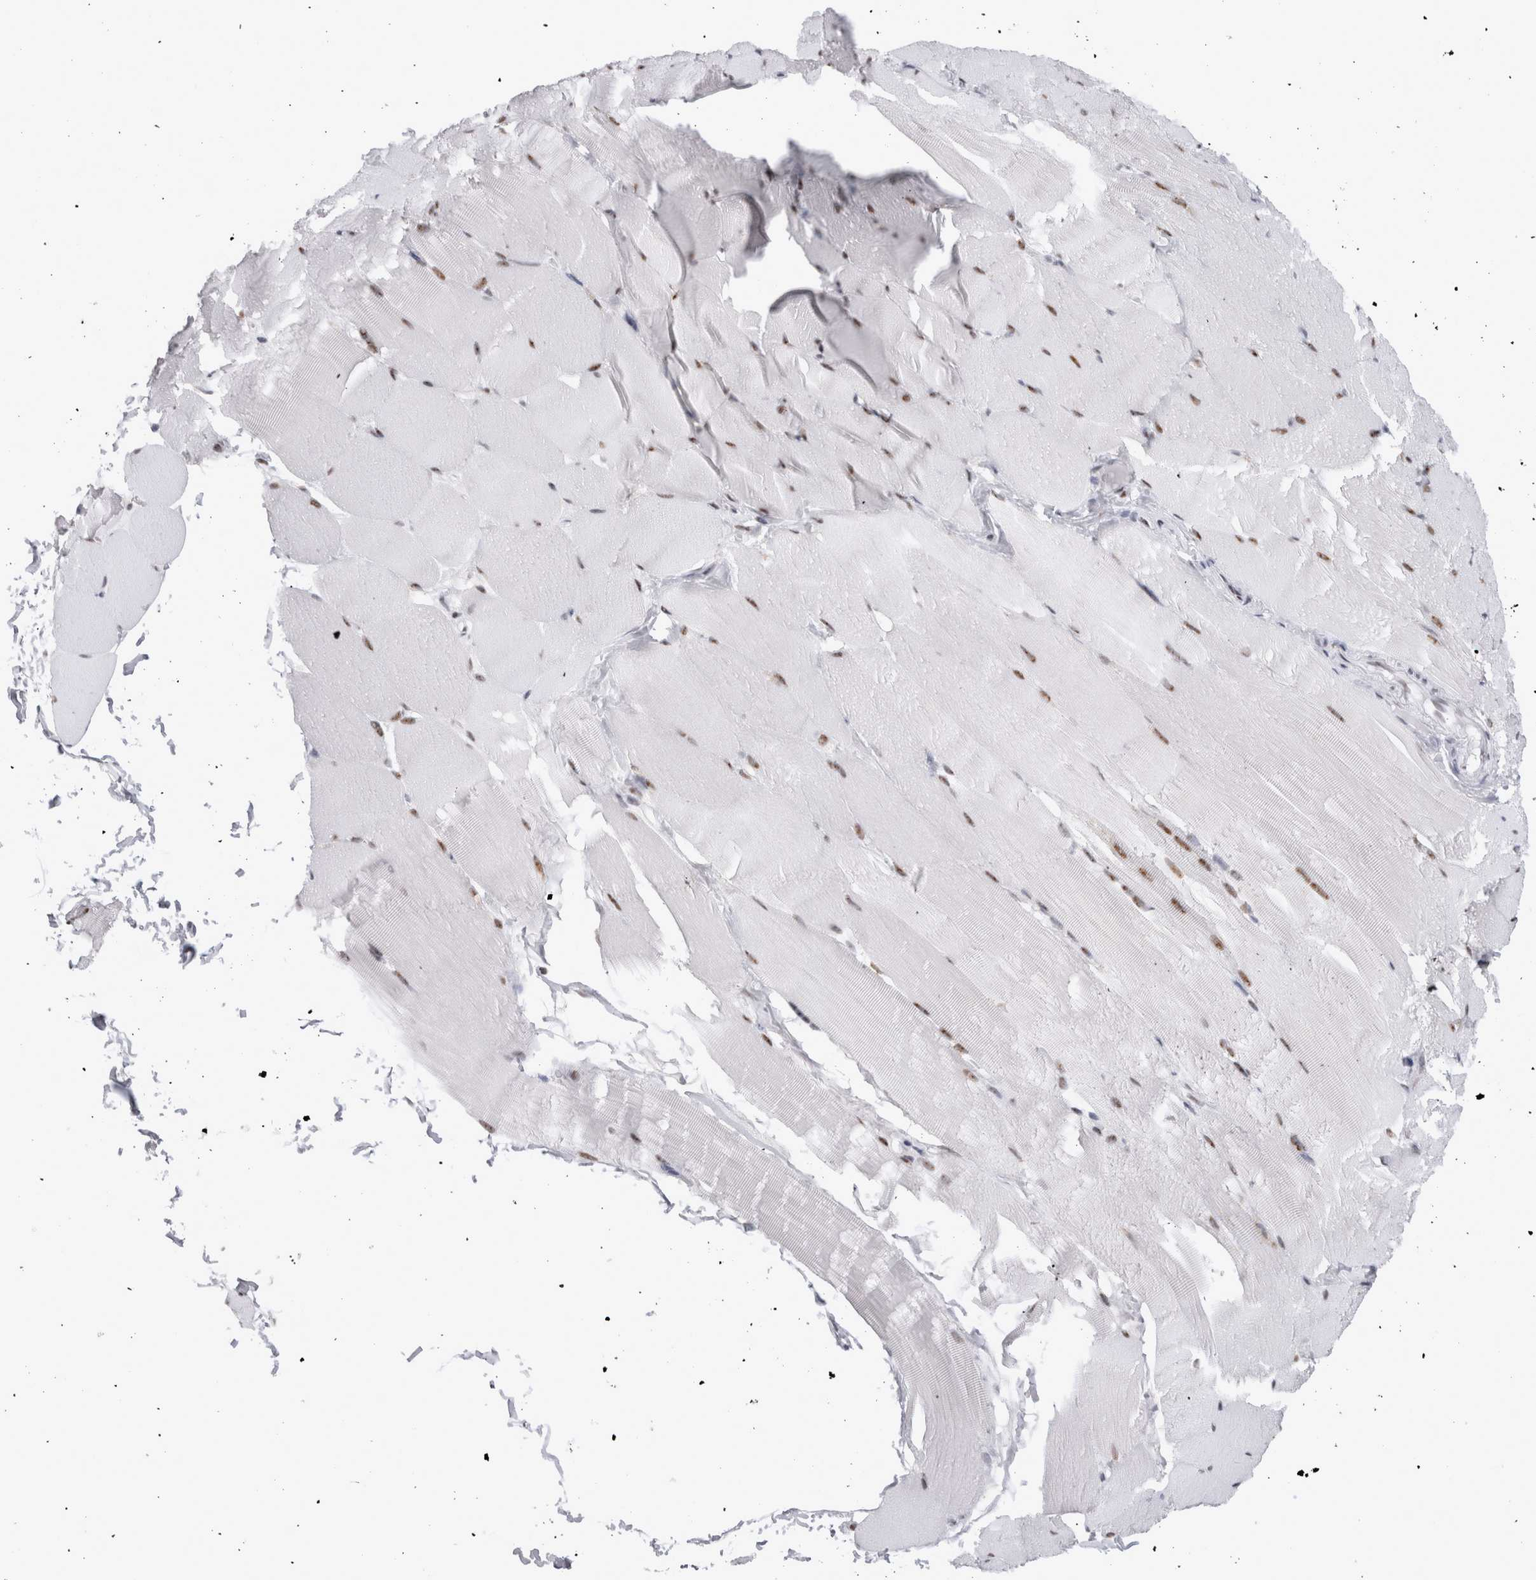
{"staining": {"intensity": "moderate", "quantity": "<25%", "location": "nuclear"}, "tissue": "skeletal muscle", "cell_type": "Myocytes", "image_type": "normal", "snomed": [{"axis": "morphology", "description": "Normal tissue, NOS"}, {"axis": "topography", "description": "Skin"}, {"axis": "topography", "description": "Skeletal muscle"}], "caption": "IHC (DAB) staining of benign human skeletal muscle reveals moderate nuclear protein staining in about <25% of myocytes.", "gene": "API5", "patient": {"sex": "male", "age": 83}}